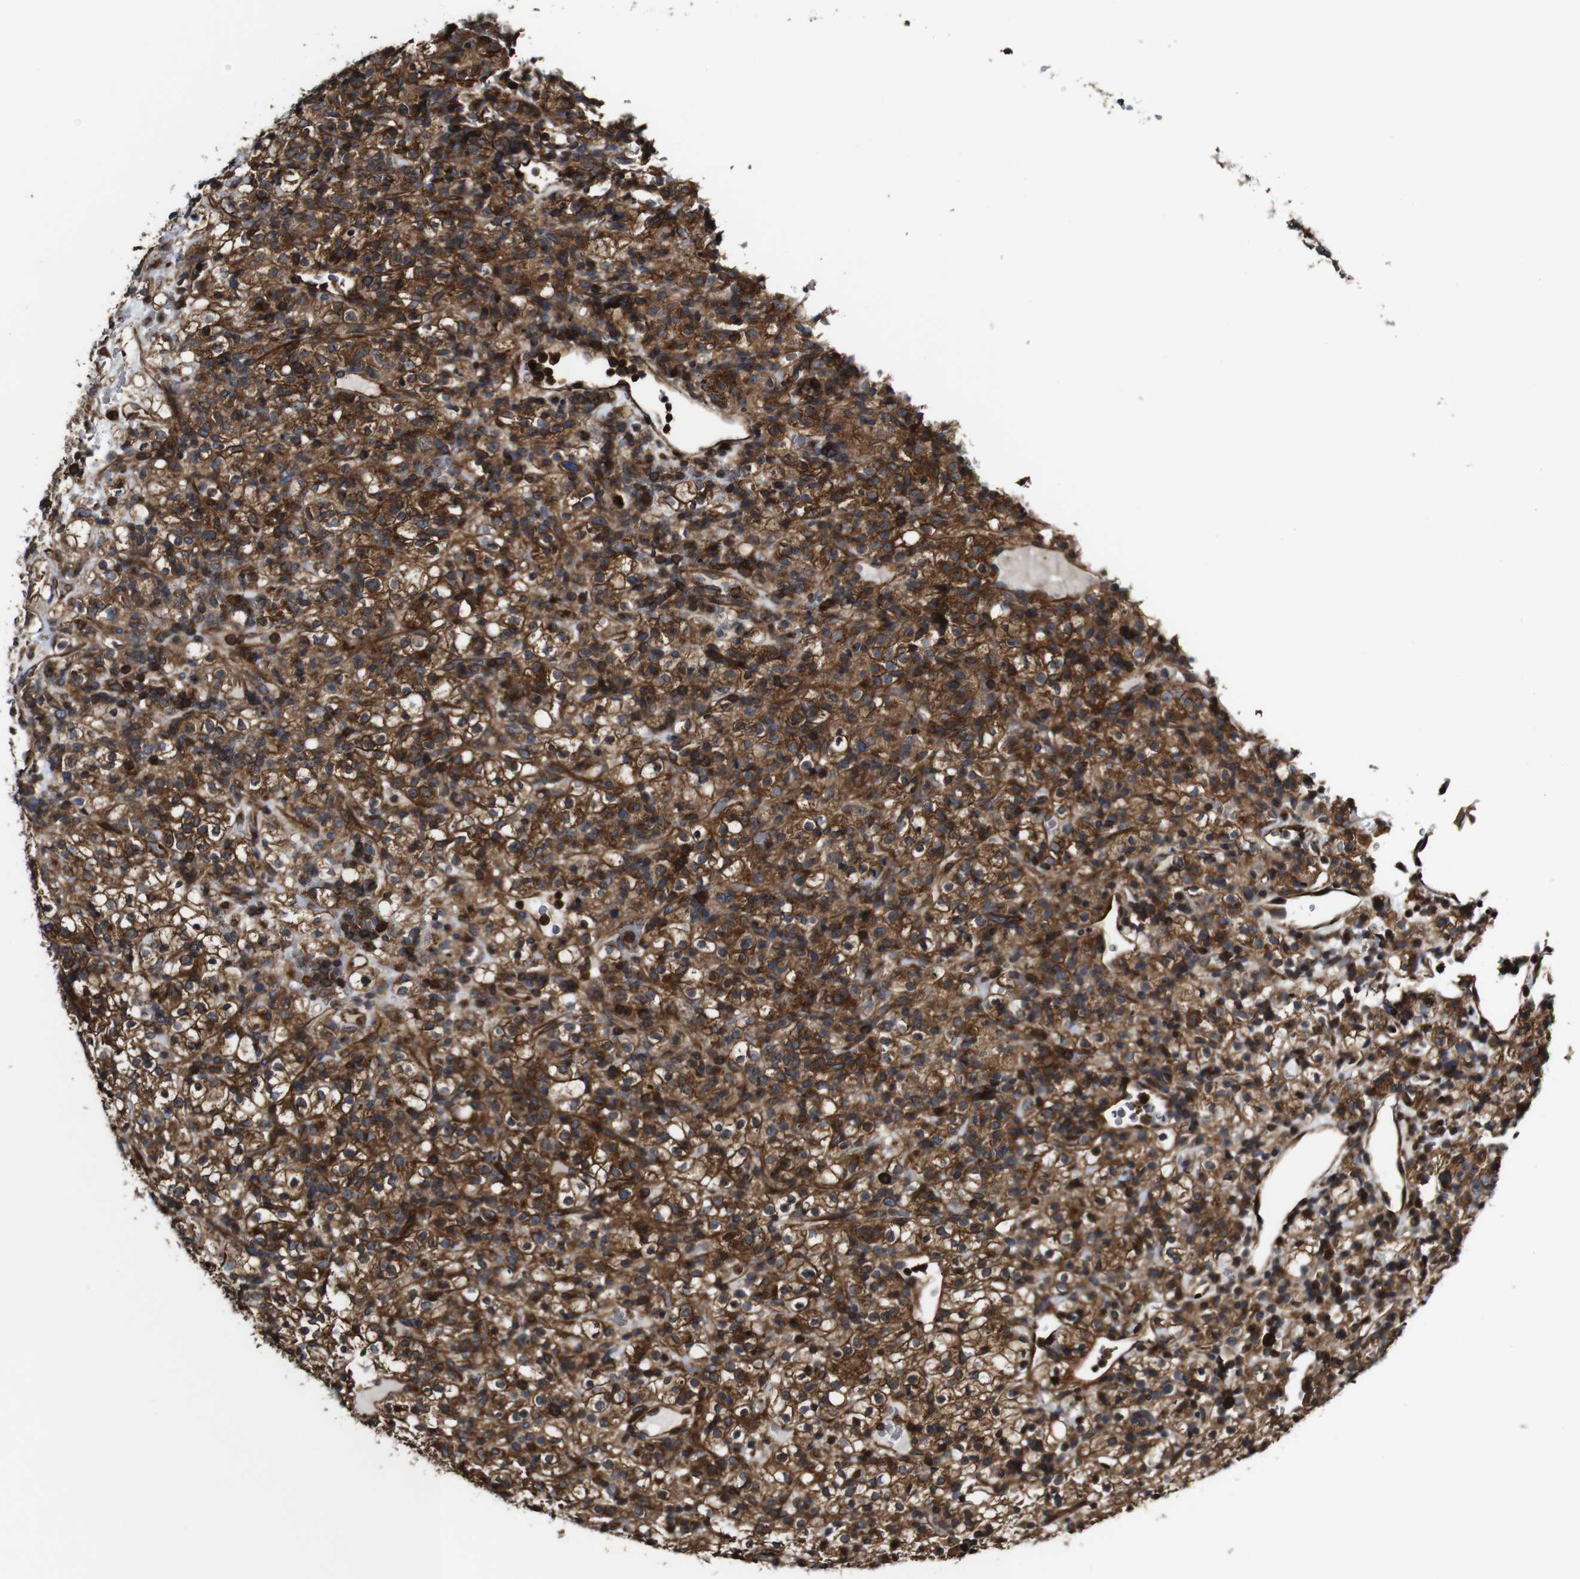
{"staining": {"intensity": "strong", "quantity": ">75%", "location": "cytoplasmic/membranous"}, "tissue": "renal cancer", "cell_type": "Tumor cells", "image_type": "cancer", "snomed": [{"axis": "morphology", "description": "Normal tissue, NOS"}, {"axis": "morphology", "description": "Adenocarcinoma, NOS"}, {"axis": "topography", "description": "Kidney"}], "caption": "Protein positivity by immunohistochemistry (IHC) exhibits strong cytoplasmic/membranous positivity in about >75% of tumor cells in renal adenocarcinoma.", "gene": "TNIK", "patient": {"sex": "female", "age": 72}}